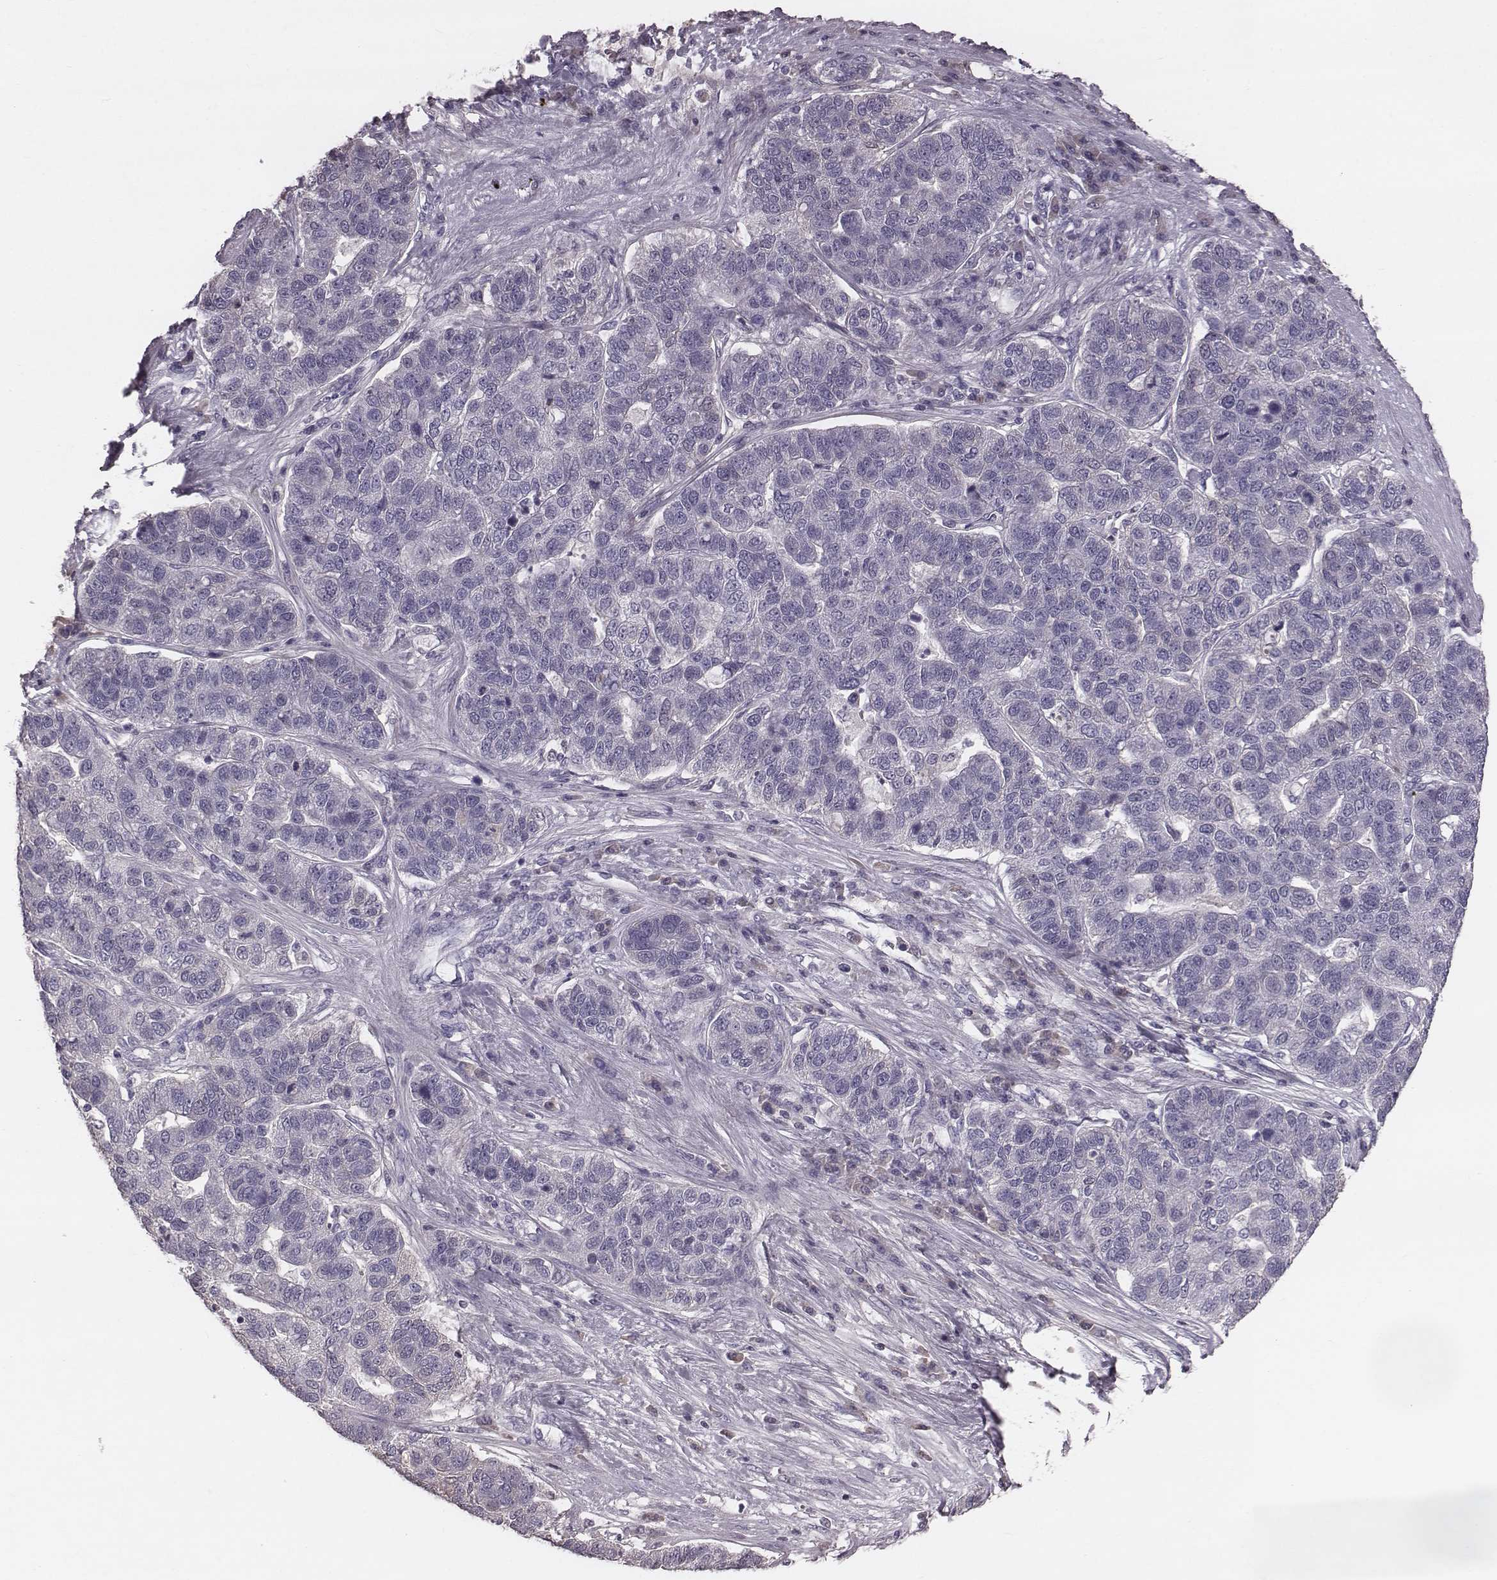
{"staining": {"intensity": "negative", "quantity": "none", "location": "none"}, "tissue": "pancreatic cancer", "cell_type": "Tumor cells", "image_type": "cancer", "snomed": [{"axis": "morphology", "description": "Adenocarcinoma, NOS"}, {"axis": "topography", "description": "Pancreas"}], "caption": "Tumor cells show no significant positivity in pancreatic cancer (adenocarcinoma). (Brightfield microscopy of DAB (3,3'-diaminobenzidine) immunohistochemistry at high magnification).", "gene": "SMIM24", "patient": {"sex": "female", "age": 61}}